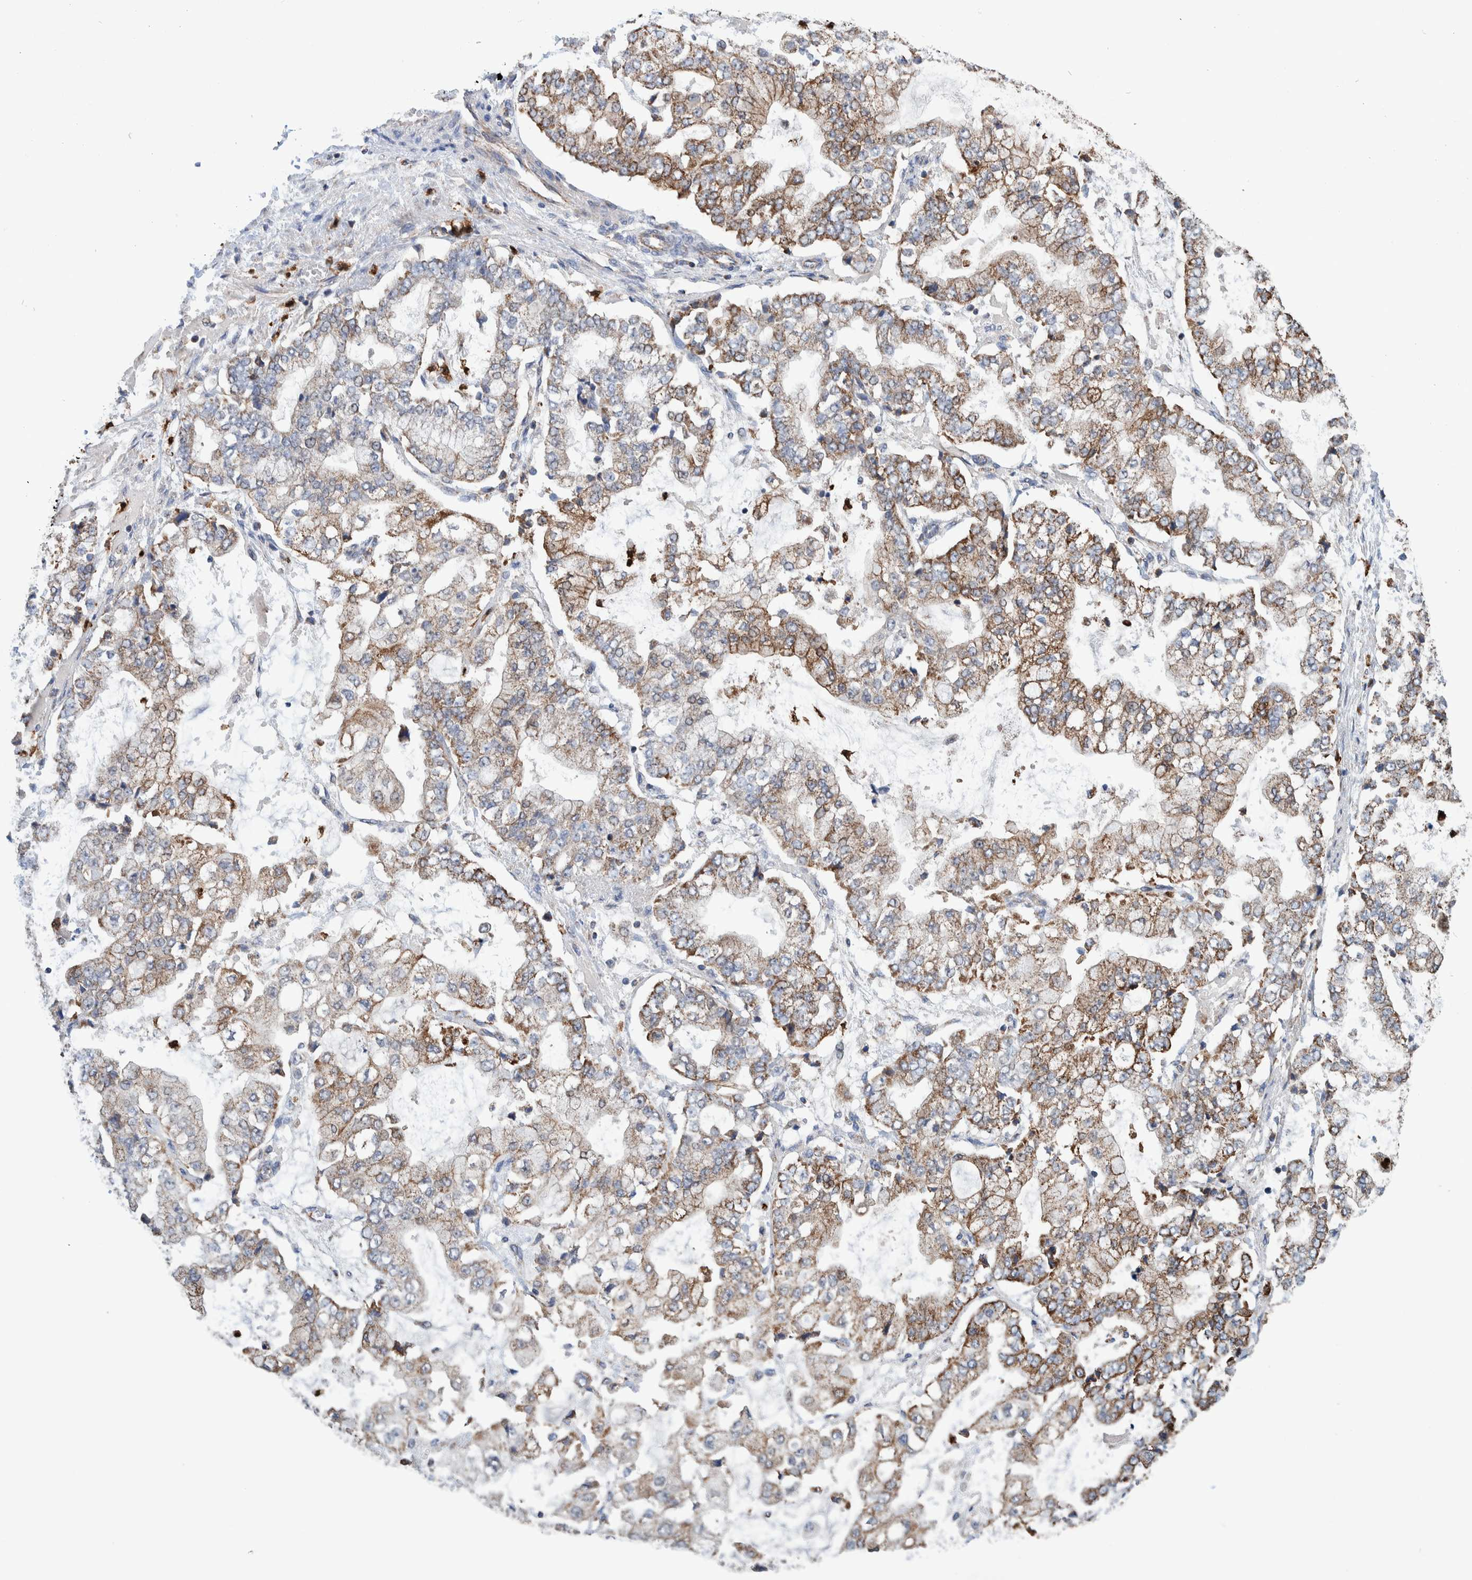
{"staining": {"intensity": "moderate", "quantity": ">75%", "location": "cytoplasmic/membranous"}, "tissue": "stomach cancer", "cell_type": "Tumor cells", "image_type": "cancer", "snomed": [{"axis": "morphology", "description": "Adenocarcinoma, NOS"}, {"axis": "topography", "description": "Stomach"}], "caption": "The micrograph displays staining of adenocarcinoma (stomach), revealing moderate cytoplasmic/membranous protein positivity (brown color) within tumor cells. (brown staining indicates protein expression, while blue staining denotes nuclei).", "gene": "DECR1", "patient": {"sex": "male", "age": 76}}